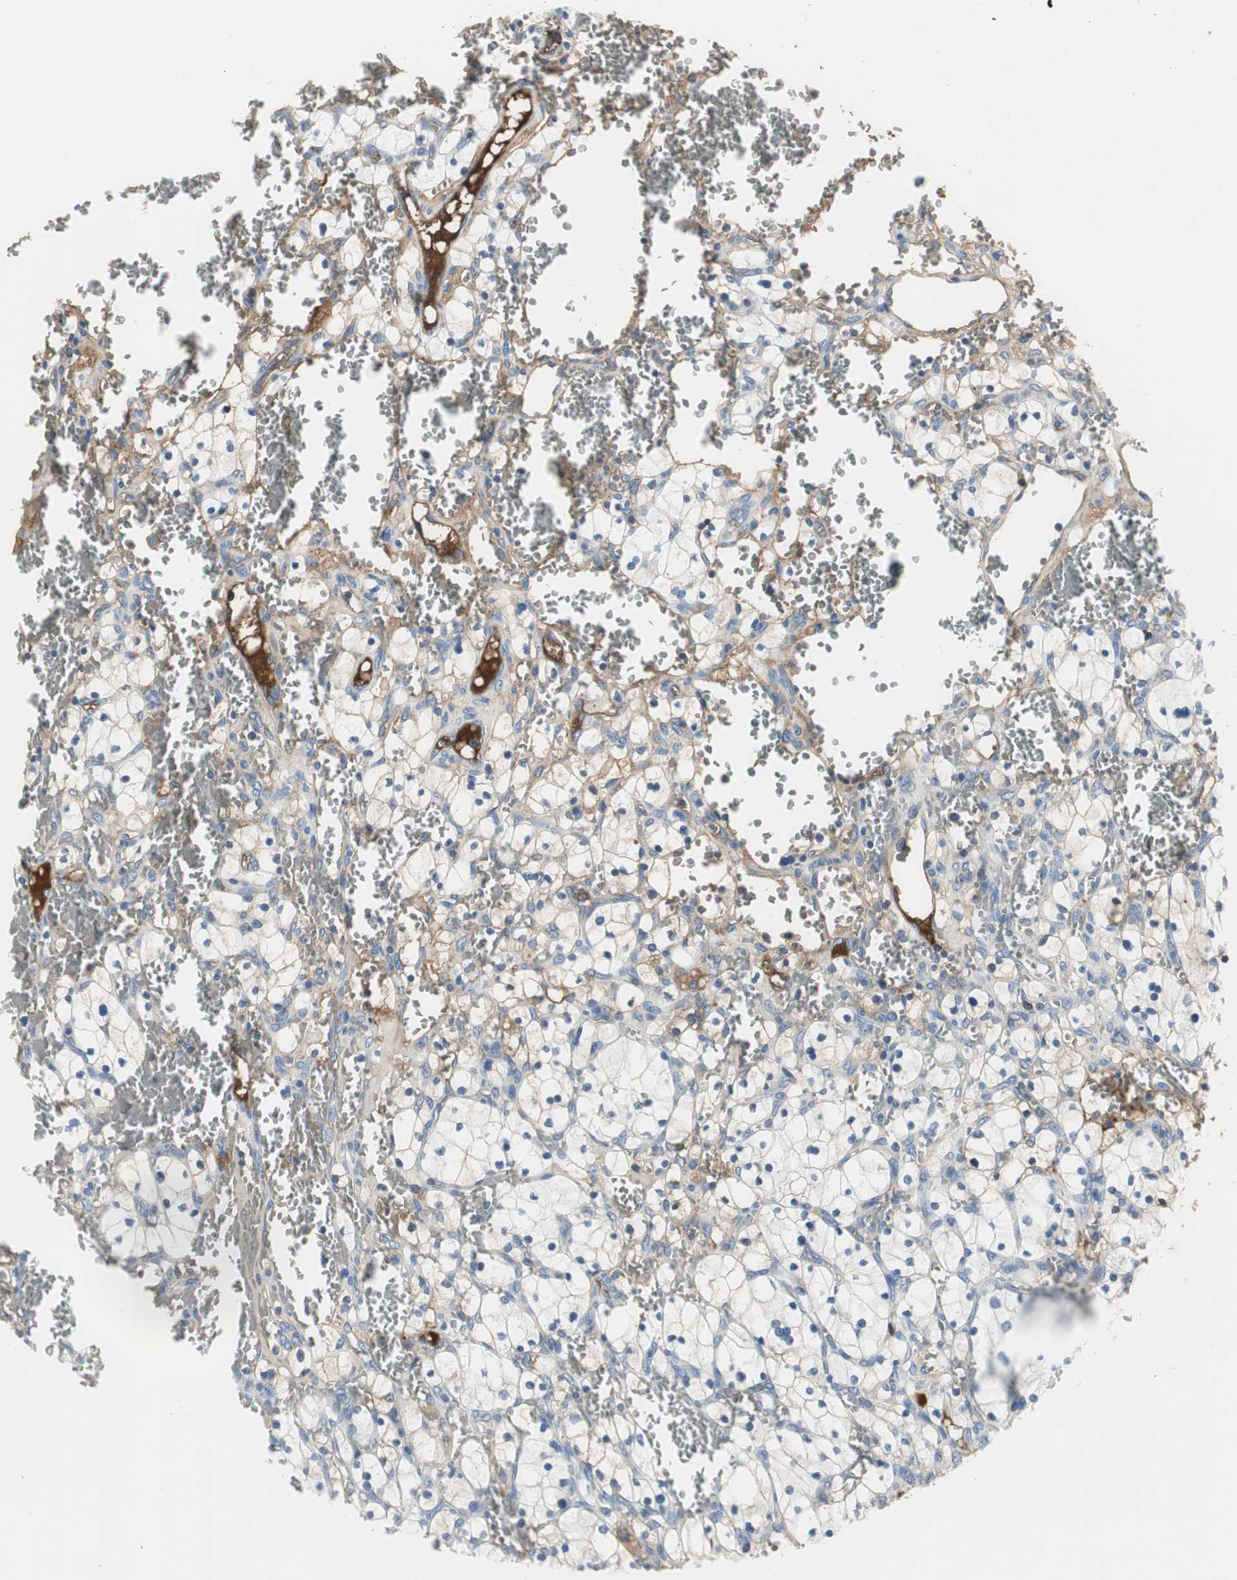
{"staining": {"intensity": "negative", "quantity": "none", "location": "none"}, "tissue": "renal cancer", "cell_type": "Tumor cells", "image_type": "cancer", "snomed": [{"axis": "morphology", "description": "Adenocarcinoma, NOS"}, {"axis": "topography", "description": "Kidney"}], "caption": "This micrograph is of renal adenocarcinoma stained with IHC to label a protein in brown with the nuclei are counter-stained blue. There is no staining in tumor cells. (Stains: DAB (3,3'-diaminobenzidine) immunohistochemistry (IHC) with hematoxylin counter stain, Microscopy: brightfield microscopy at high magnification).", "gene": "IGHA1", "patient": {"sex": "female", "age": 83}}